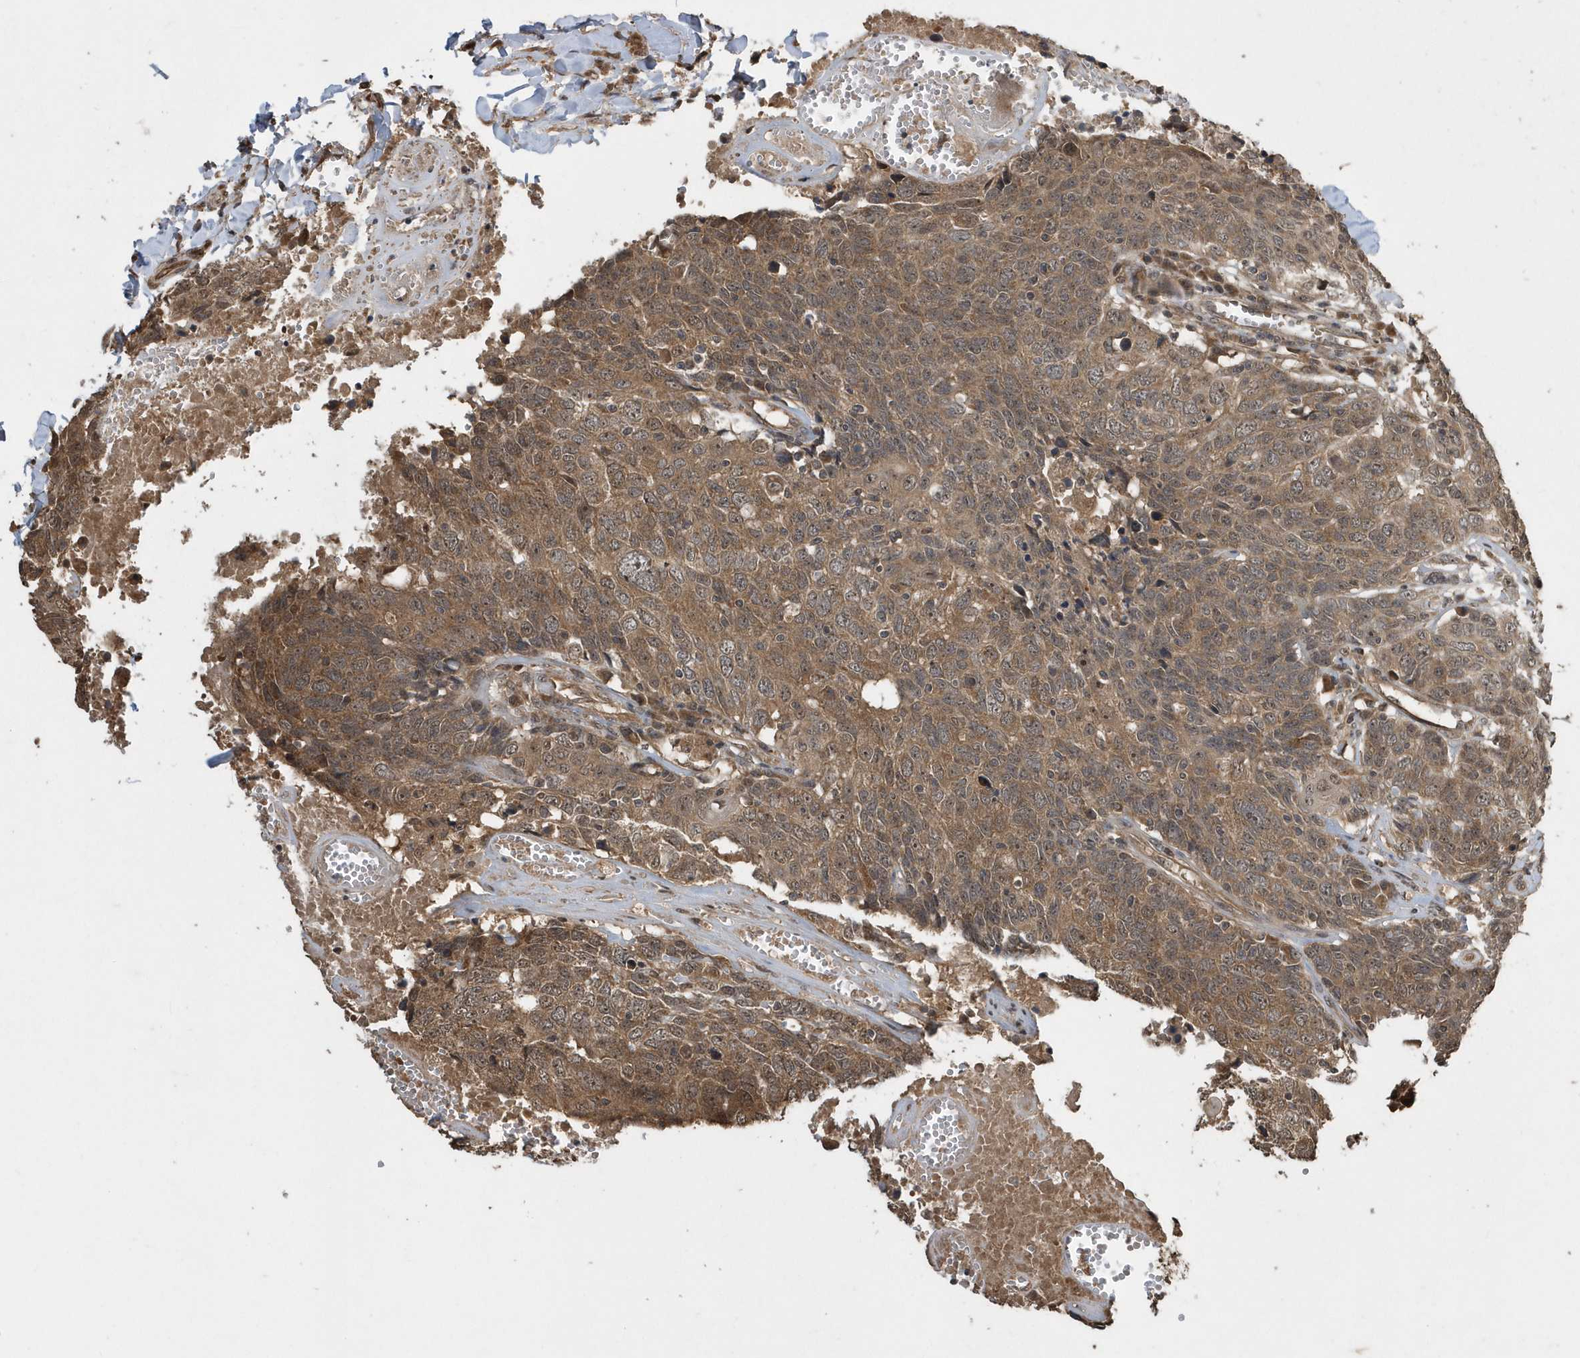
{"staining": {"intensity": "moderate", "quantity": ">75%", "location": "cytoplasmic/membranous"}, "tissue": "head and neck cancer", "cell_type": "Tumor cells", "image_type": "cancer", "snomed": [{"axis": "morphology", "description": "Squamous cell carcinoma, NOS"}, {"axis": "topography", "description": "Head-Neck"}], "caption": "Squamous cell carcinoma (head and neck) stained for a protein reveals moderate cytoplasmic/membranous positivity in tumor cells. (Stains: DAB in brown, nuclei in blue, Microscopy: brightfield microscopy at high magnification).", "gene": "WASHC5", "patient": {"sex": "male", "age": 66}}